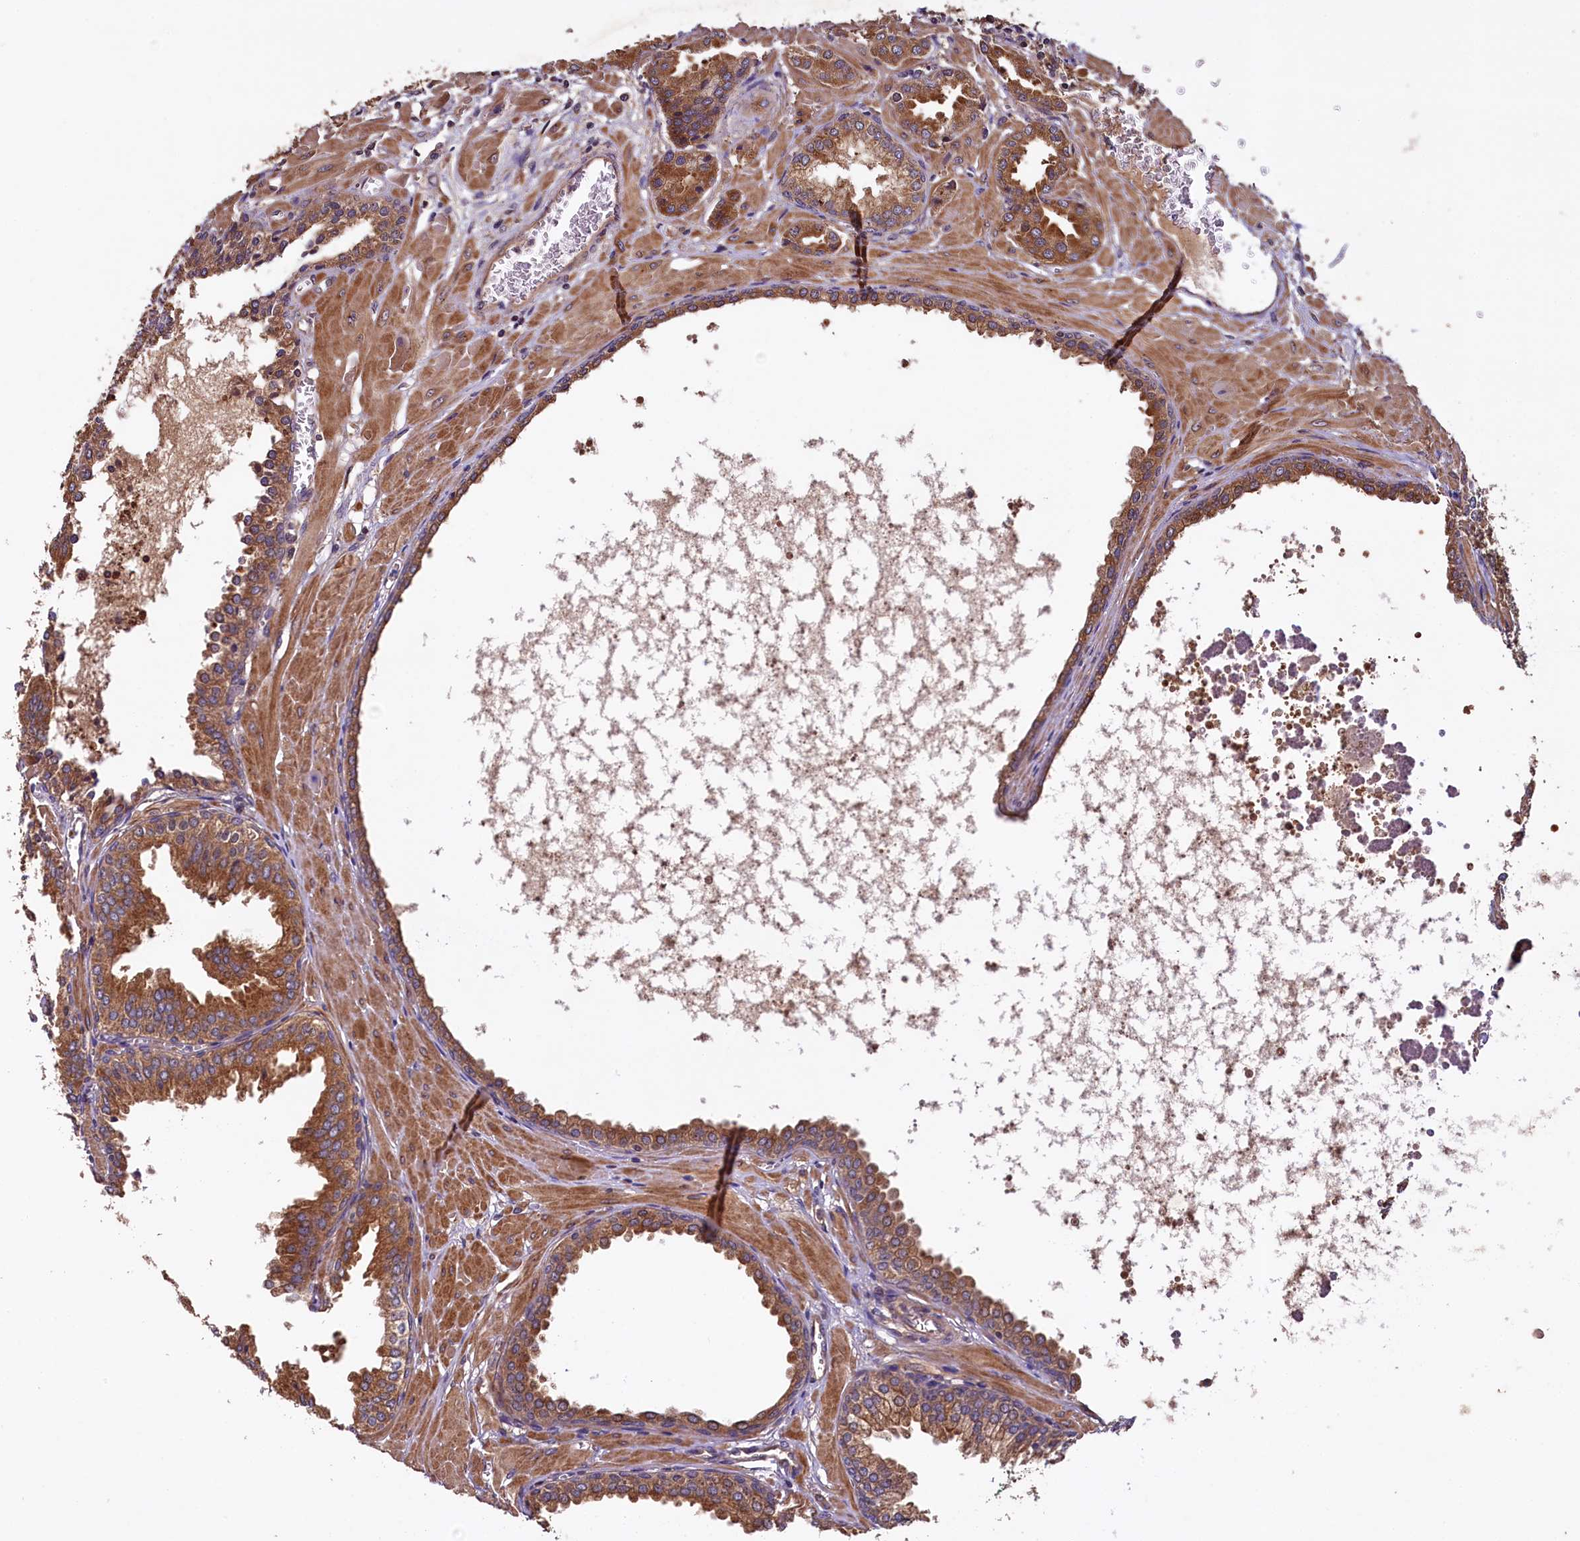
{"staining": {"intensity": "strong", "quantity": ">75%", "location": "cytoplasmic/membranous"}, "tissue": "prostate cancer", "cell_type": "Tumor cells", "image_type": "cancer", "snomed": [{"axis": "morphology", "description": "Adenocarcinoma, Low grade"}, {"axis": "topography", "description": "Prostate"}], "caption": "A brown stain highlights strong cytoplasmic/membranous expression of a protein in human prostate cancer (adenocarcinoma (low-grade)) tumor cells.", "gene": "KLC2", "patient": {"sex": "male", "age": 67}}